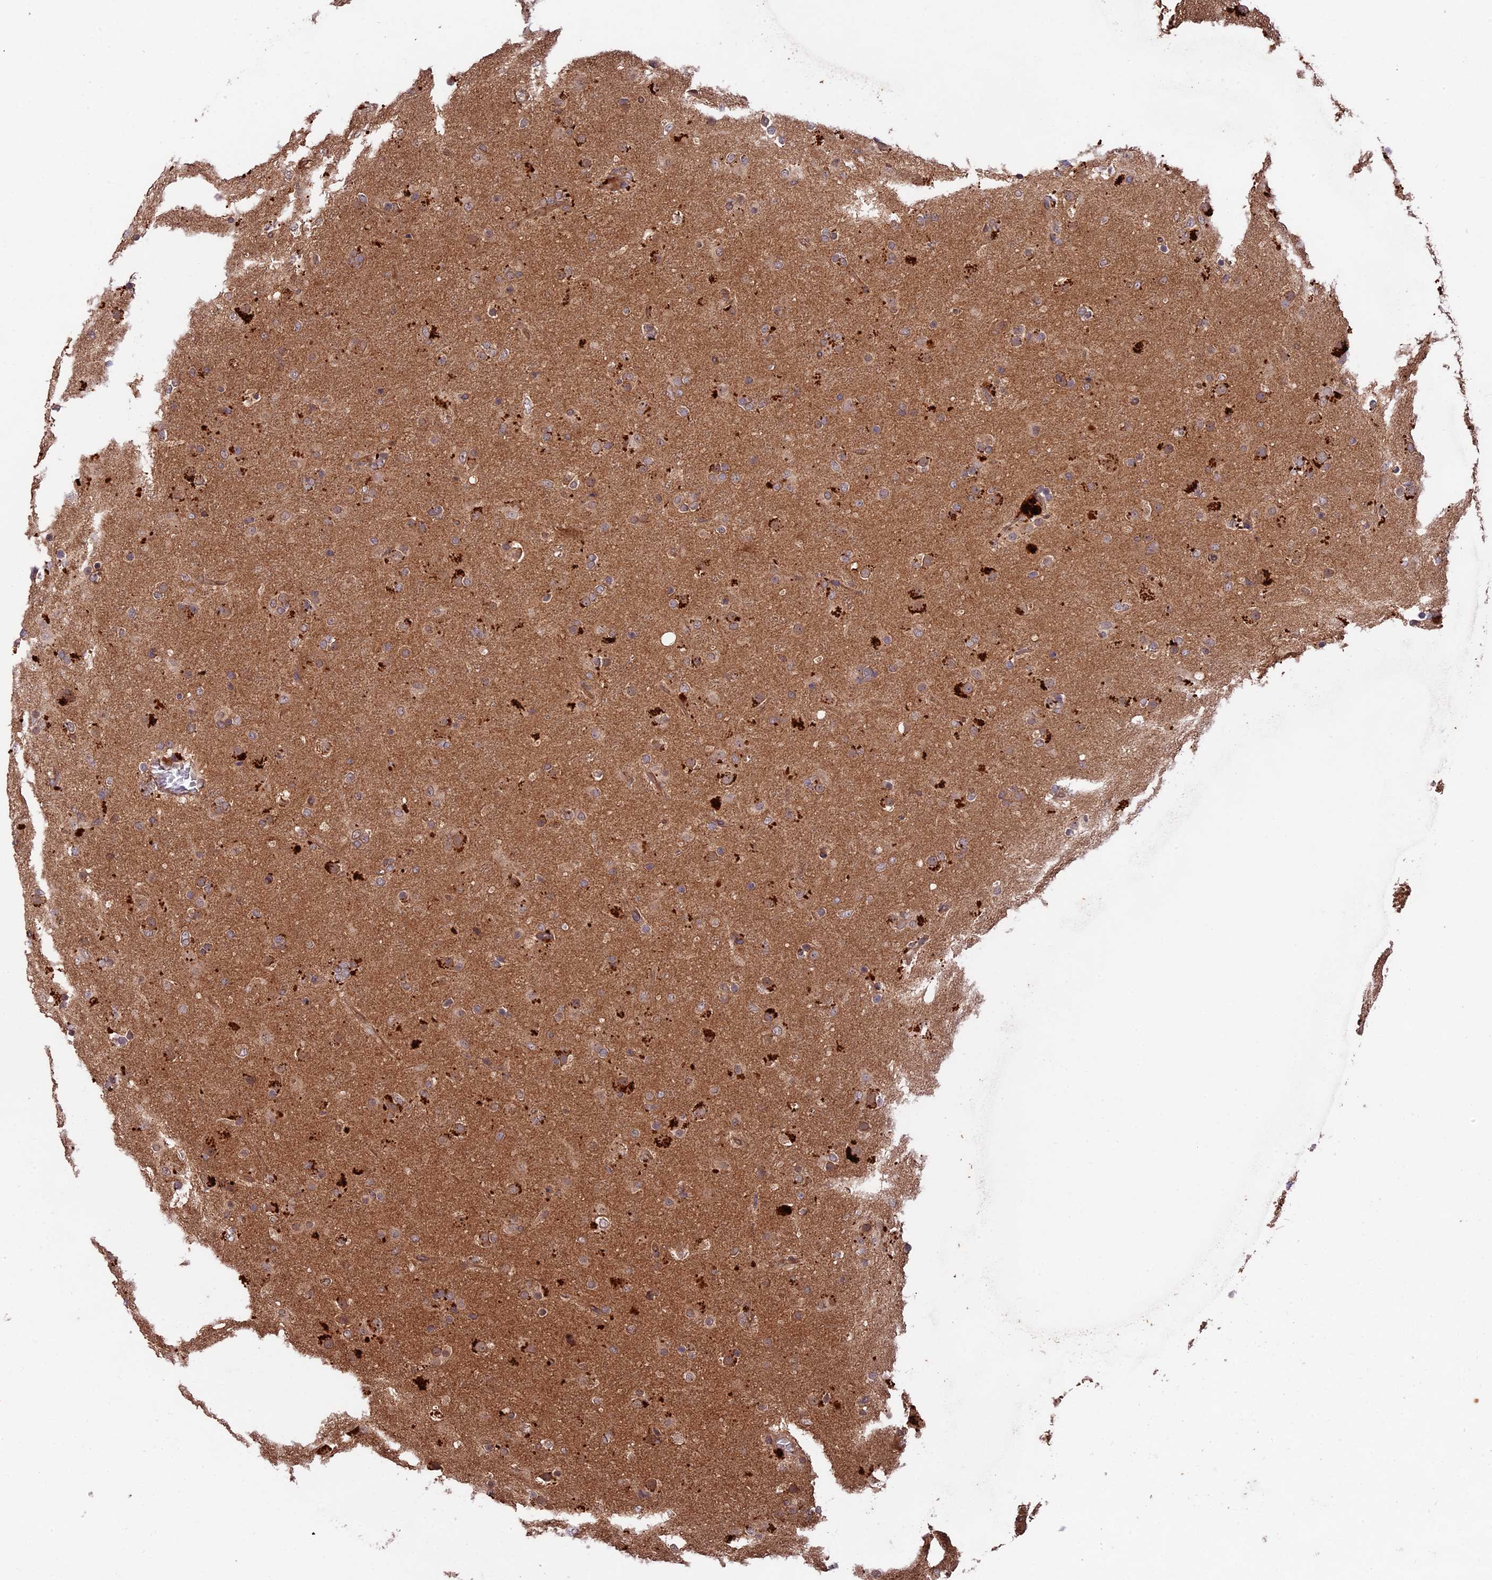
{"staining": {"intensity": "moderate", "quantity": ">75%", "location": "cytoplasmic/membranous"}, "tissue": "glioma", "cell_type": "Tumor cells", "image_type": "cancer", "snomed": [{"axis": "morphology", "description": "Glioma, malignant, Low grade"}, {"axis": "topography", "description": "Brain"}], "caption": "Malignant glioma (low-grade) was stained to show a protein in brown. There is medium levels of moderate cytoplasmic/membranous expression in about >75% of tumor cells. (brown staining indicates protein expression, while blue staining denotes nuclei).", "gene": "CHAC1", "patient": {"sex": "male", "age": 65}}